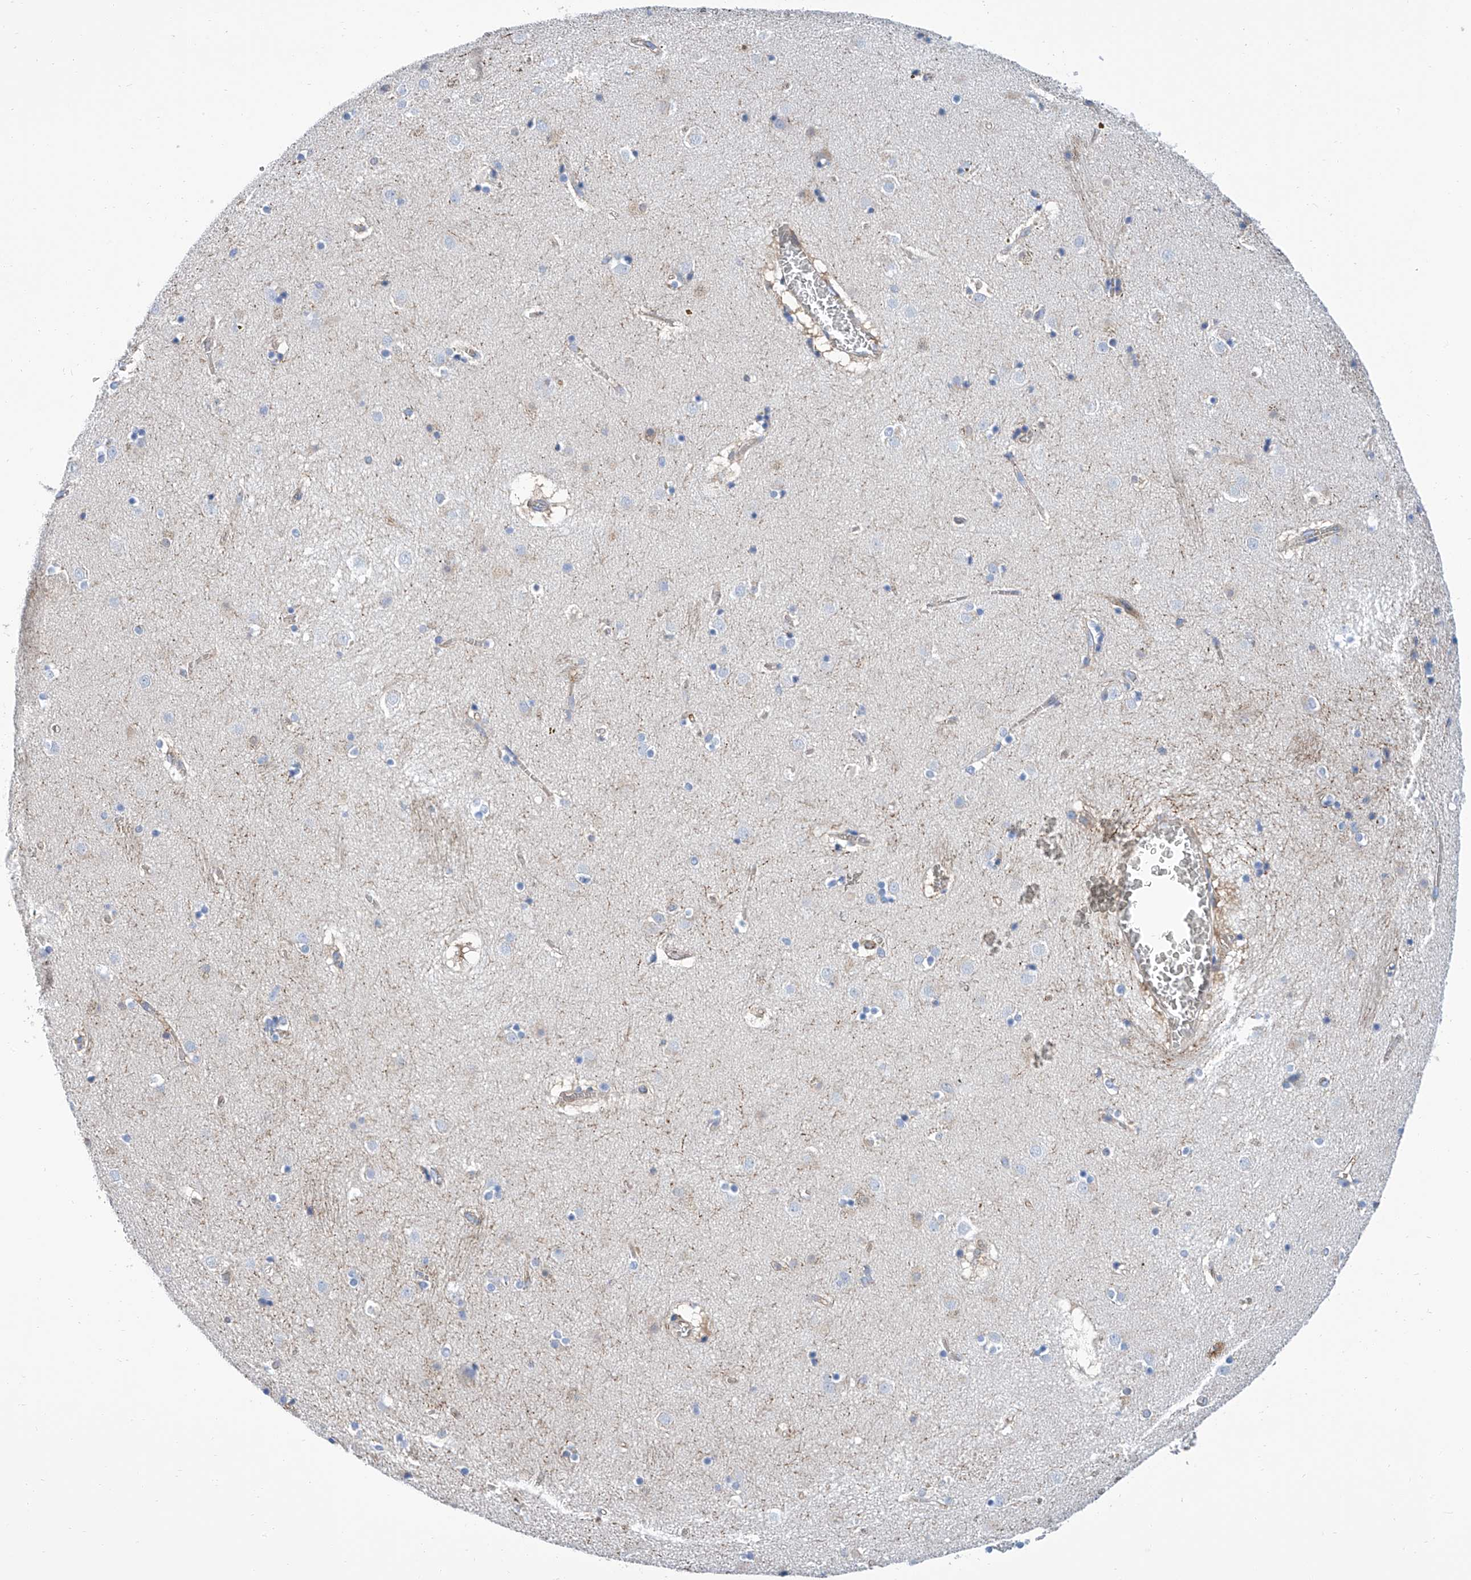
{"staining": {"intensity": "negative", "quantity": "none", "location": "none"}, "tissue": "caudate", "cell_type": "Glial cells", "image_type": "normal", "snomed": [{"axis": "morphology", "description": "Normal tissue, NOS"}, {"axis": "topography", "description": "Lateral ventricle wall"}], "caption": "A photomicrograph of caudate stained for a protein displays no brown staining in glial cells. (Brightfield microscopy of DAB immunohistochemistry at high magnification).", "gene": "GPT", "patient": {"sex": "male", "age": 70}}